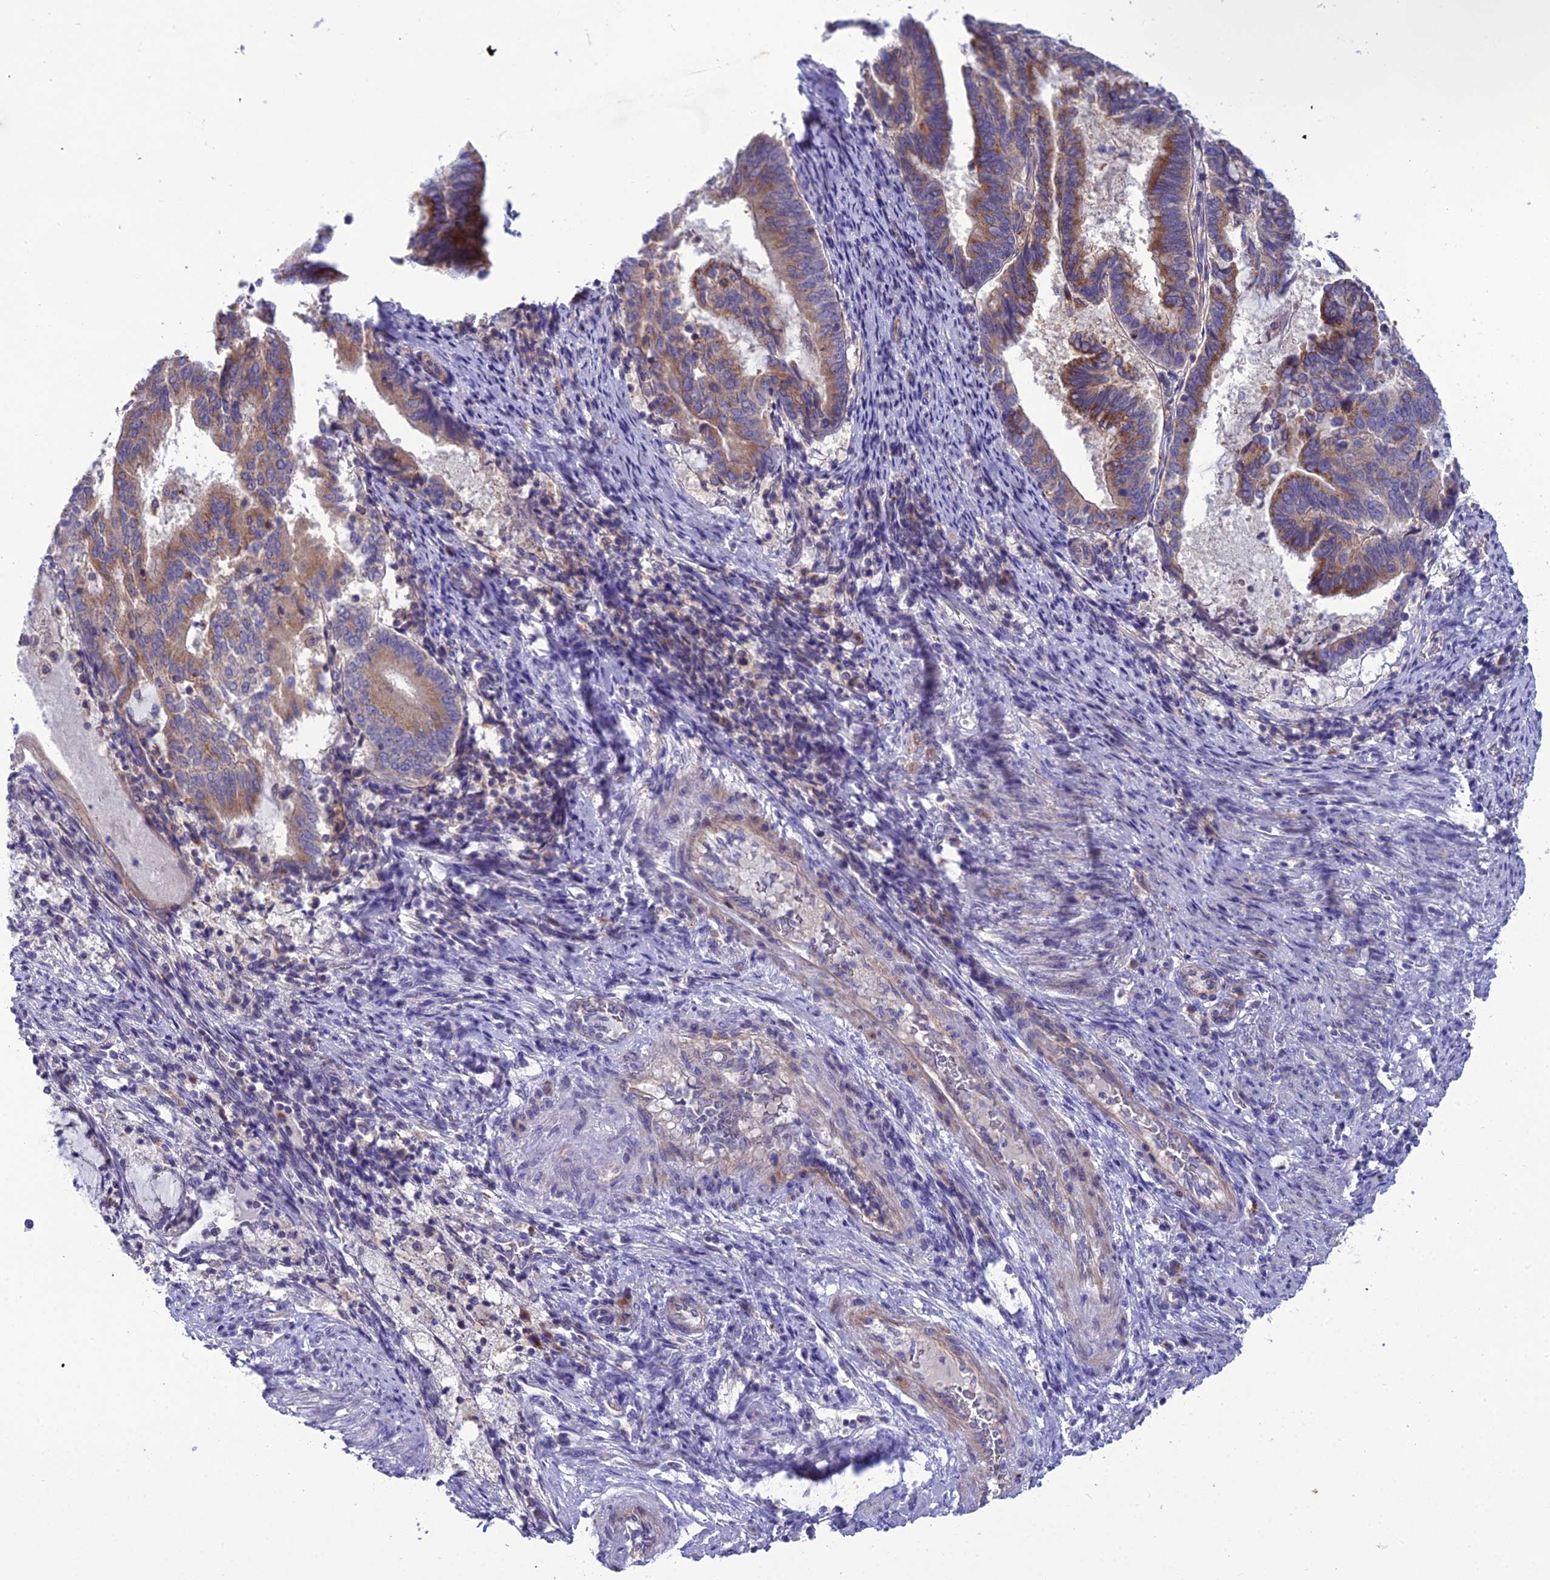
{"staining": {"intensity": "moderate", "quantity": ">75%", "location": "cytoplasmic/membranous"}, "tissue": "endometrial cancer", "cell_type": "Tumor cells", "image_type": "cancer", "snomed": [{"axis": "morphology", "description": "Adenocarcinoma, NOS"}, {"axis": "topography", "description": "Endometrium"}], "caption": "IHC histopathology image of human endometrial cancer (adenocarcinoma) stained for a protein (brown), which demonstrates medium levels of moderate cytoplasmic/membranous positivity in approximately >75% of tumor cells.", "gene": "GOLPH3", "patient": {"sex": "female", "age": 80}}